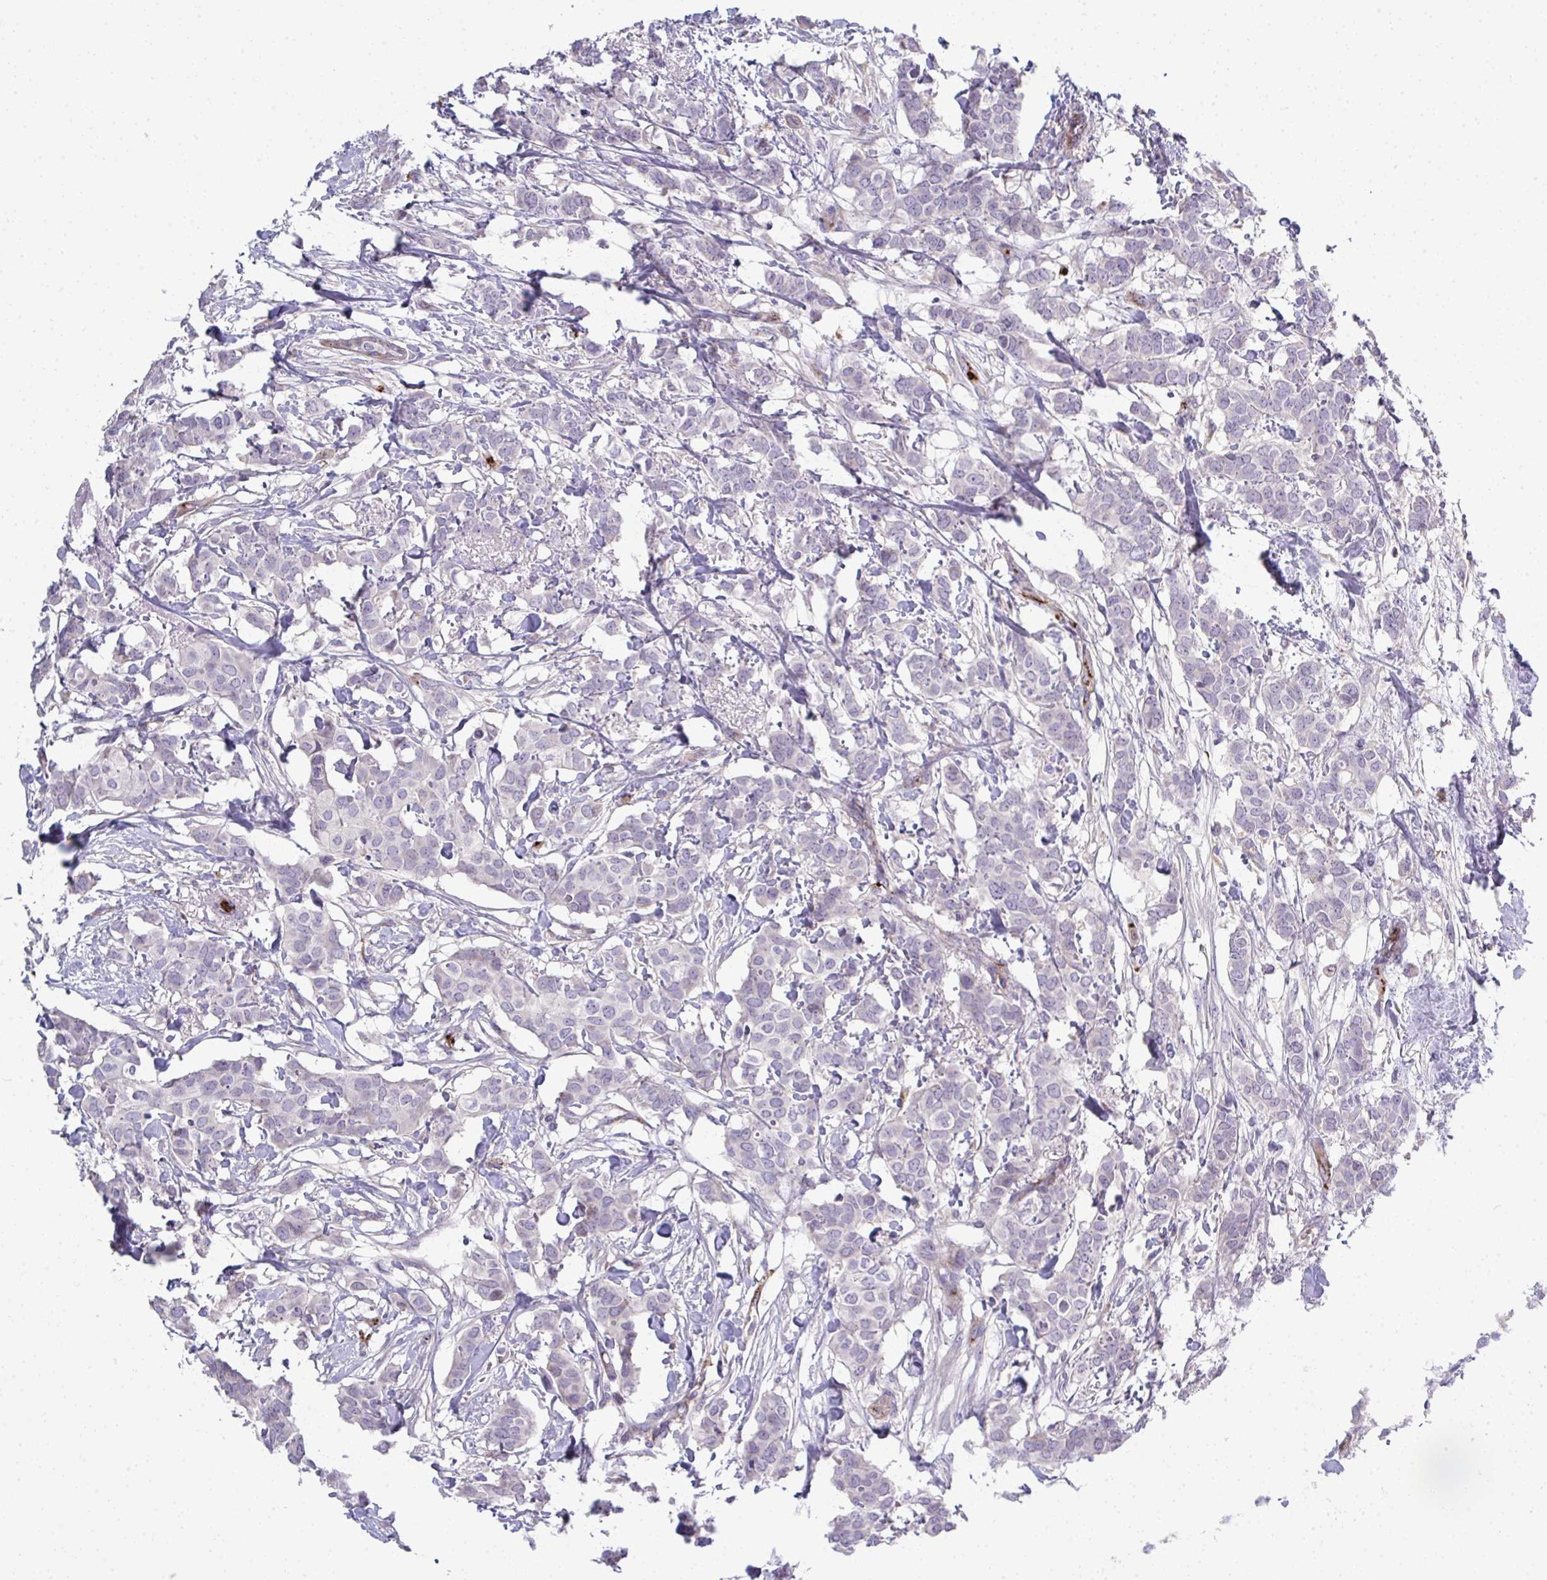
{"staining": {"intensity": "negative", "quantity": "none", "location": "none"}, "tissue": "breast cancer", "cell_type": "Tumor cells", "image_type": "cancer", "snomed": [{"axis": "morphology", "description": "Duct carcinoma"}, {"axis": "topography", "description": "Breast"}], "caption": "Breast cancer (infiltrating ductal carcinoma) was stained to show a protein in brown. There is no significant staining in tumor cells. (DAB (3,3'-diaminobenzidine) IHC, high magnification).", "gene": "TOR1AIP2", "patient": {"sex": "female", "age": 62}}